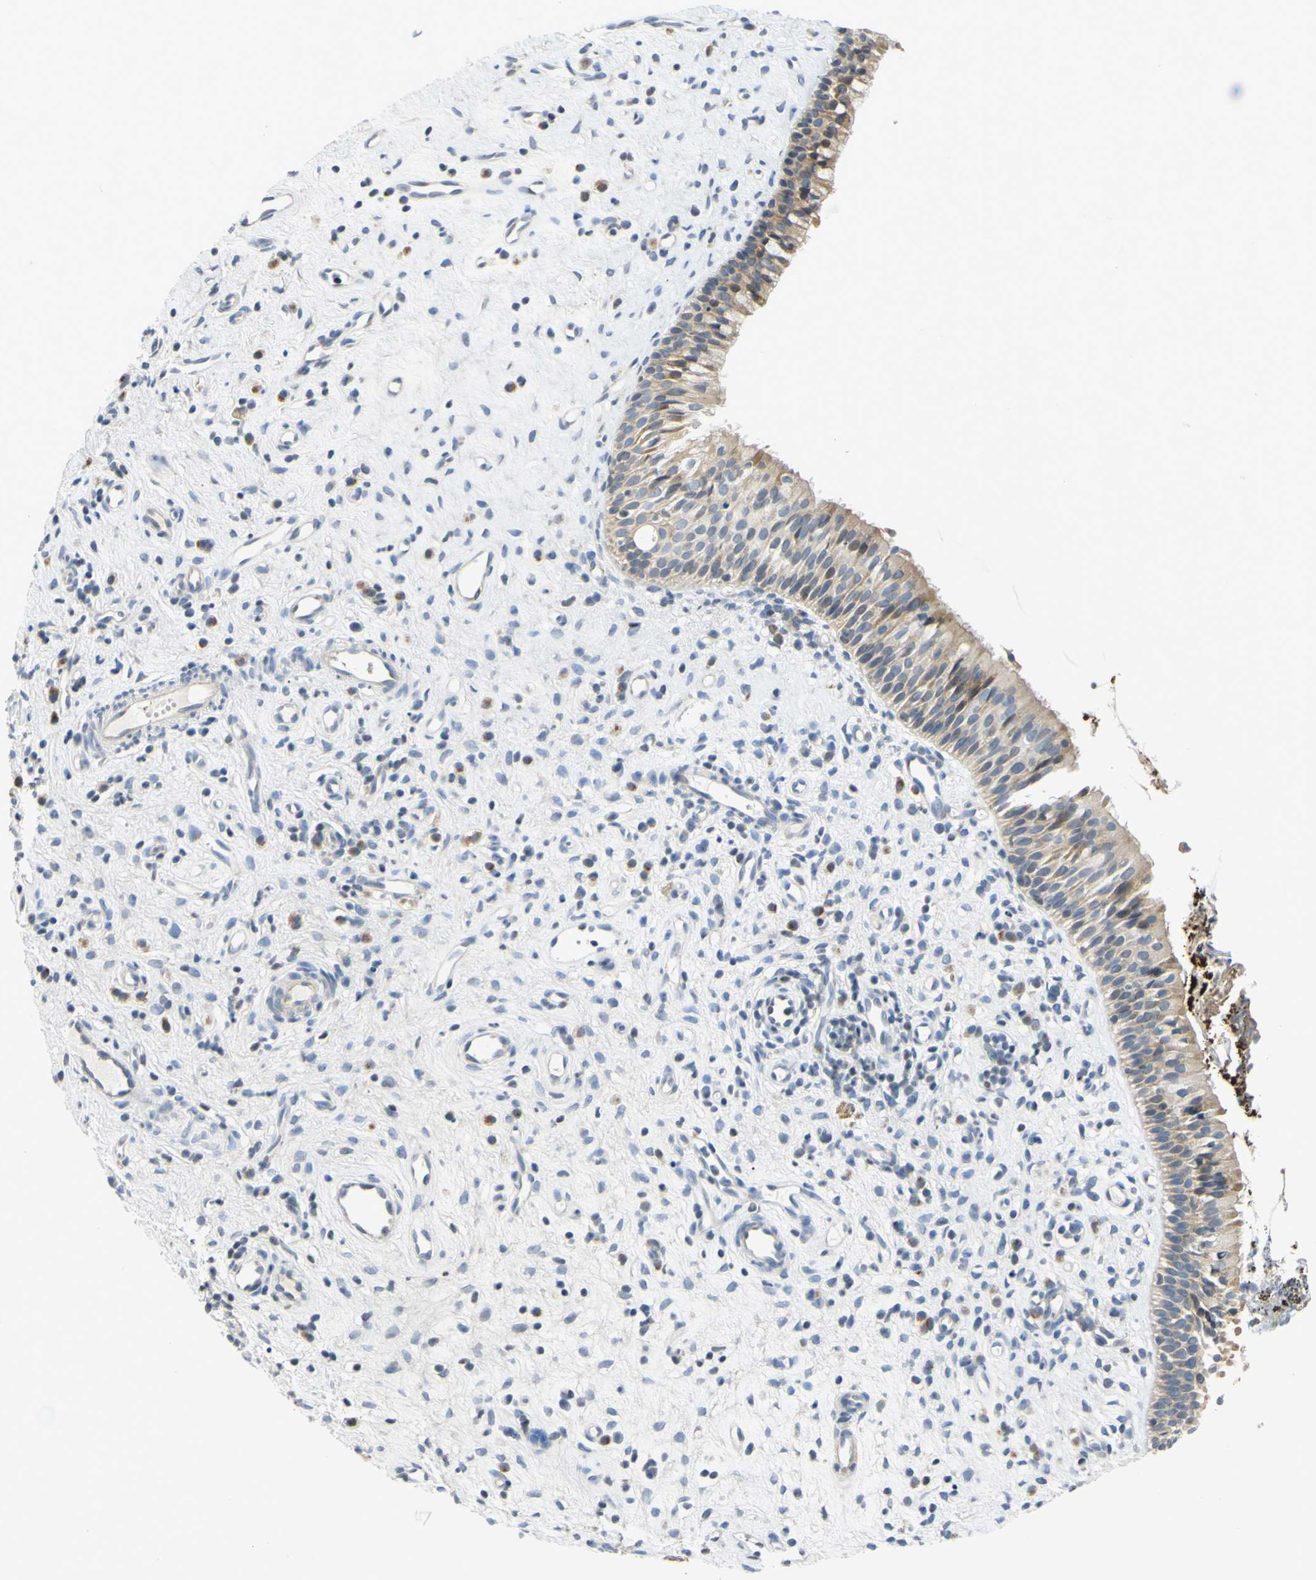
{"staining": {"intensity": "moderate", "quantity": ">75%", "location": "cytoplasmic/membranous"}, "tissue": "nasopharynx", "cell_type": "Respiratory epithelial cells", "image_type": "normal", "snomed": [{"axis": "morphology", "description": "Normal tissue, NOS"}, {"axis": "topography", "description": "Nasopharynx"}], "caption": "Nasopharynx stained for a protein (brown) exhibits moderate cytoplasmic/membranous positive staining in about >75% of respiratory epithelial cells.", "gene": "CCNB2", "patient": {"sex": "female", "age": 51}}